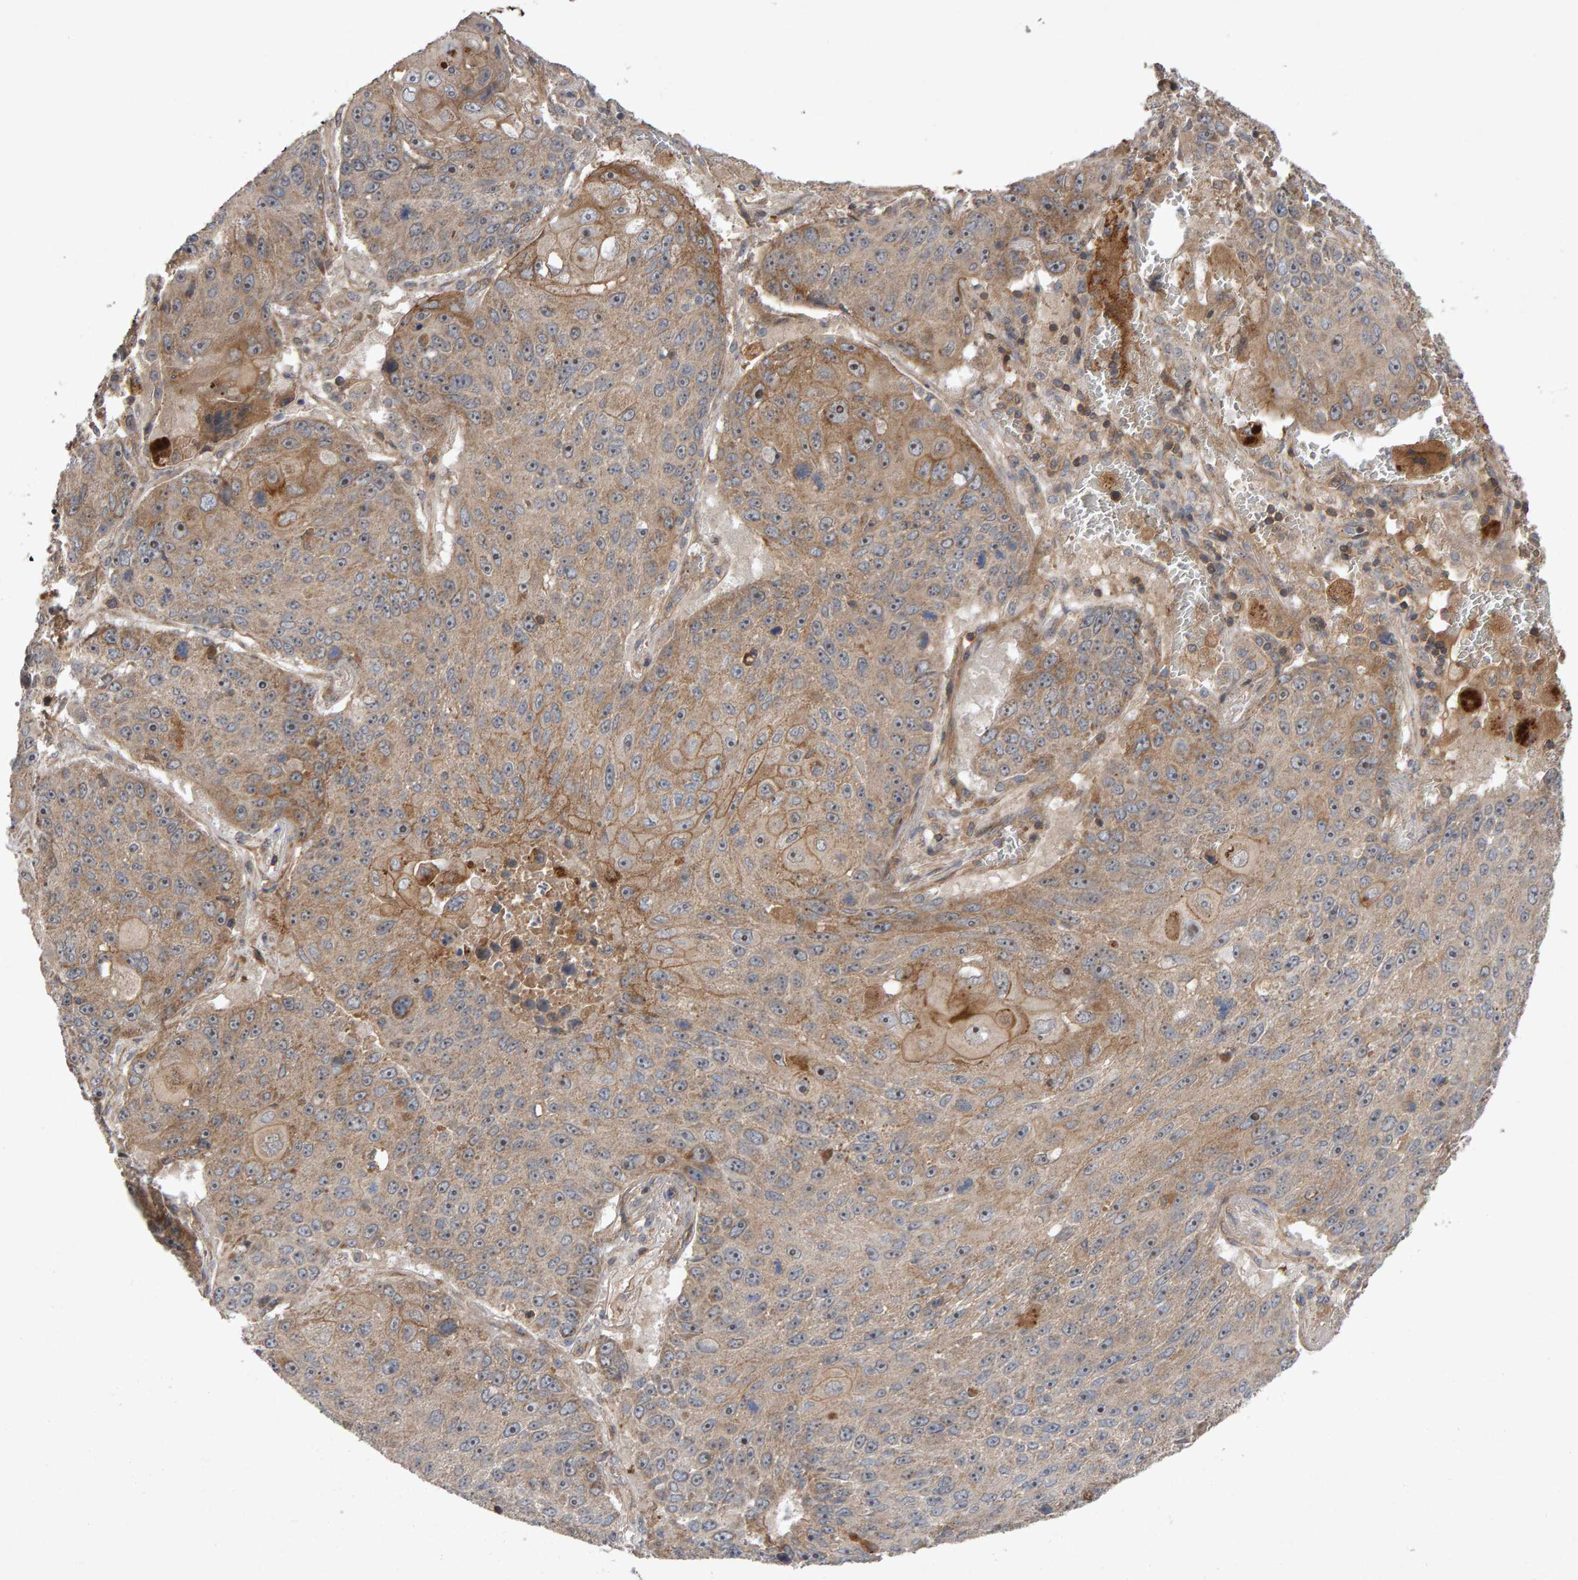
{"staining": {"intensity": "moderate", "quantity": ">75%", "location": "cytoplasmic/membranous"}, "tissue": "lung cancer", "cell_type": "Tumor cells", "image_type": "cancer", "snomed": [{"axis": "morphology", "description": "Squamous cell carcinoma, NOS"}, {"axis": "topography", "description": "Lung"}], "caption": "A micrograph of lung squamous cell carcinoma stained for a protein demonstrates moderate cytoplasmic/membranous brown staining in tumor cells. The protein is stained brown, and the nuclei are stained in blue (DAB (3,3'-diaminobenzidine) IHC with brightfield microscopy, high magnification).", "gene": "PGS1", "patient": {"sex": "male", "age": 61}}